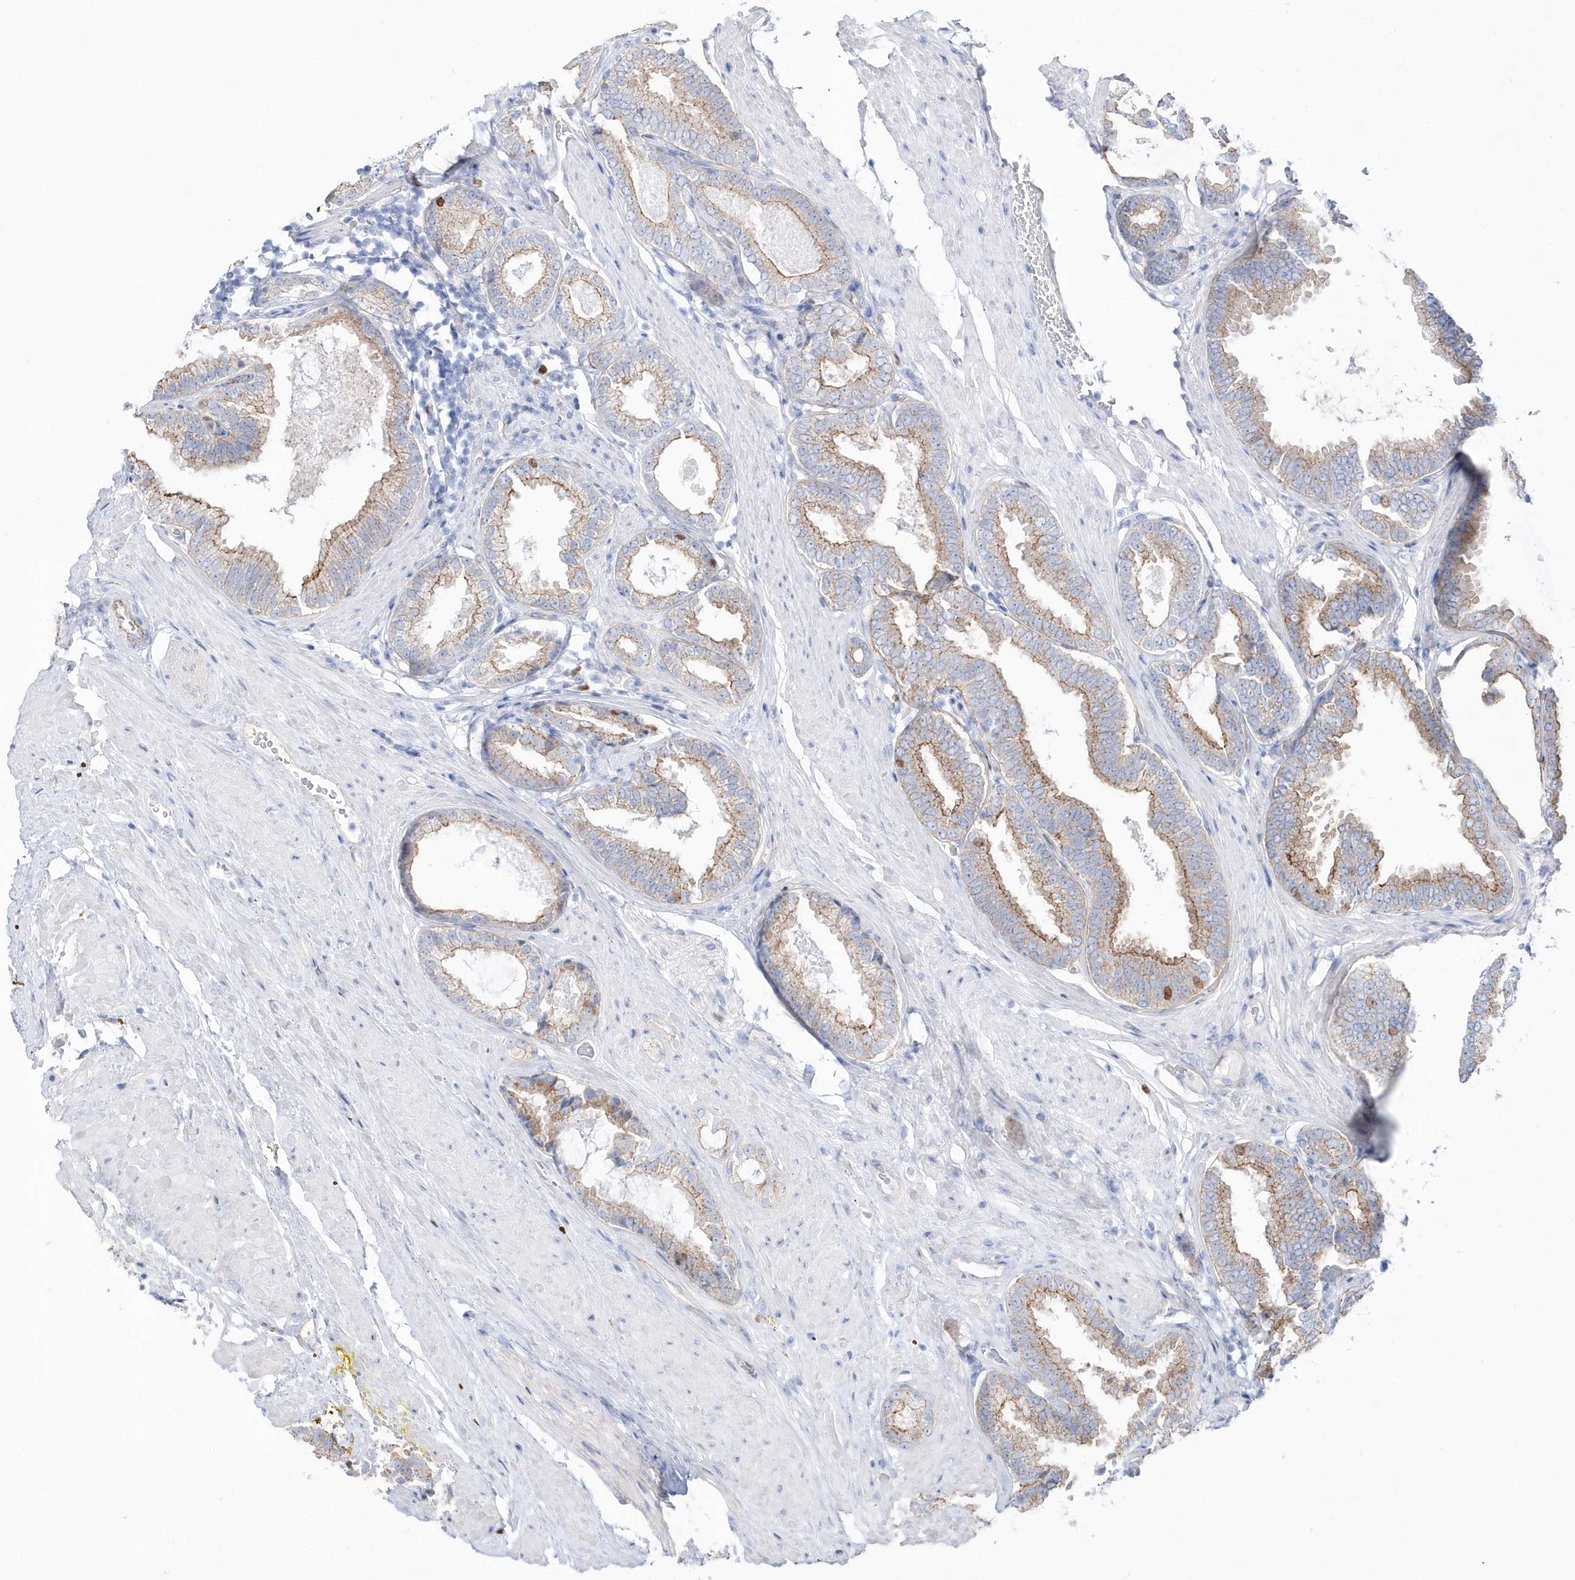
{"staining": {"intensity": "moderate", "quantity": "25%-75%", "location": "cytoplasmic/membranous"}, "tissue": "prostate cancer", "cell_type": "Tumor cells", "image_type": "cancer", "snomed": [{"axis": "morphology", "description": "Normal tissue, NOS"}, {"axis": "morphology", "description": "Adenocarcinoma, Low grade"}, {"axis": "topography", "description": "Prostate"}, {"axis": "topography", "description": "Peripheral nerve tissue"}], "caption": "Prostate adenocarcinoma (low-grade) stained with a protein marker demonstrates moderate staining in tumor cells.", "gene": "TMCO6", "patient": {"sex": "male", "age": 71}}